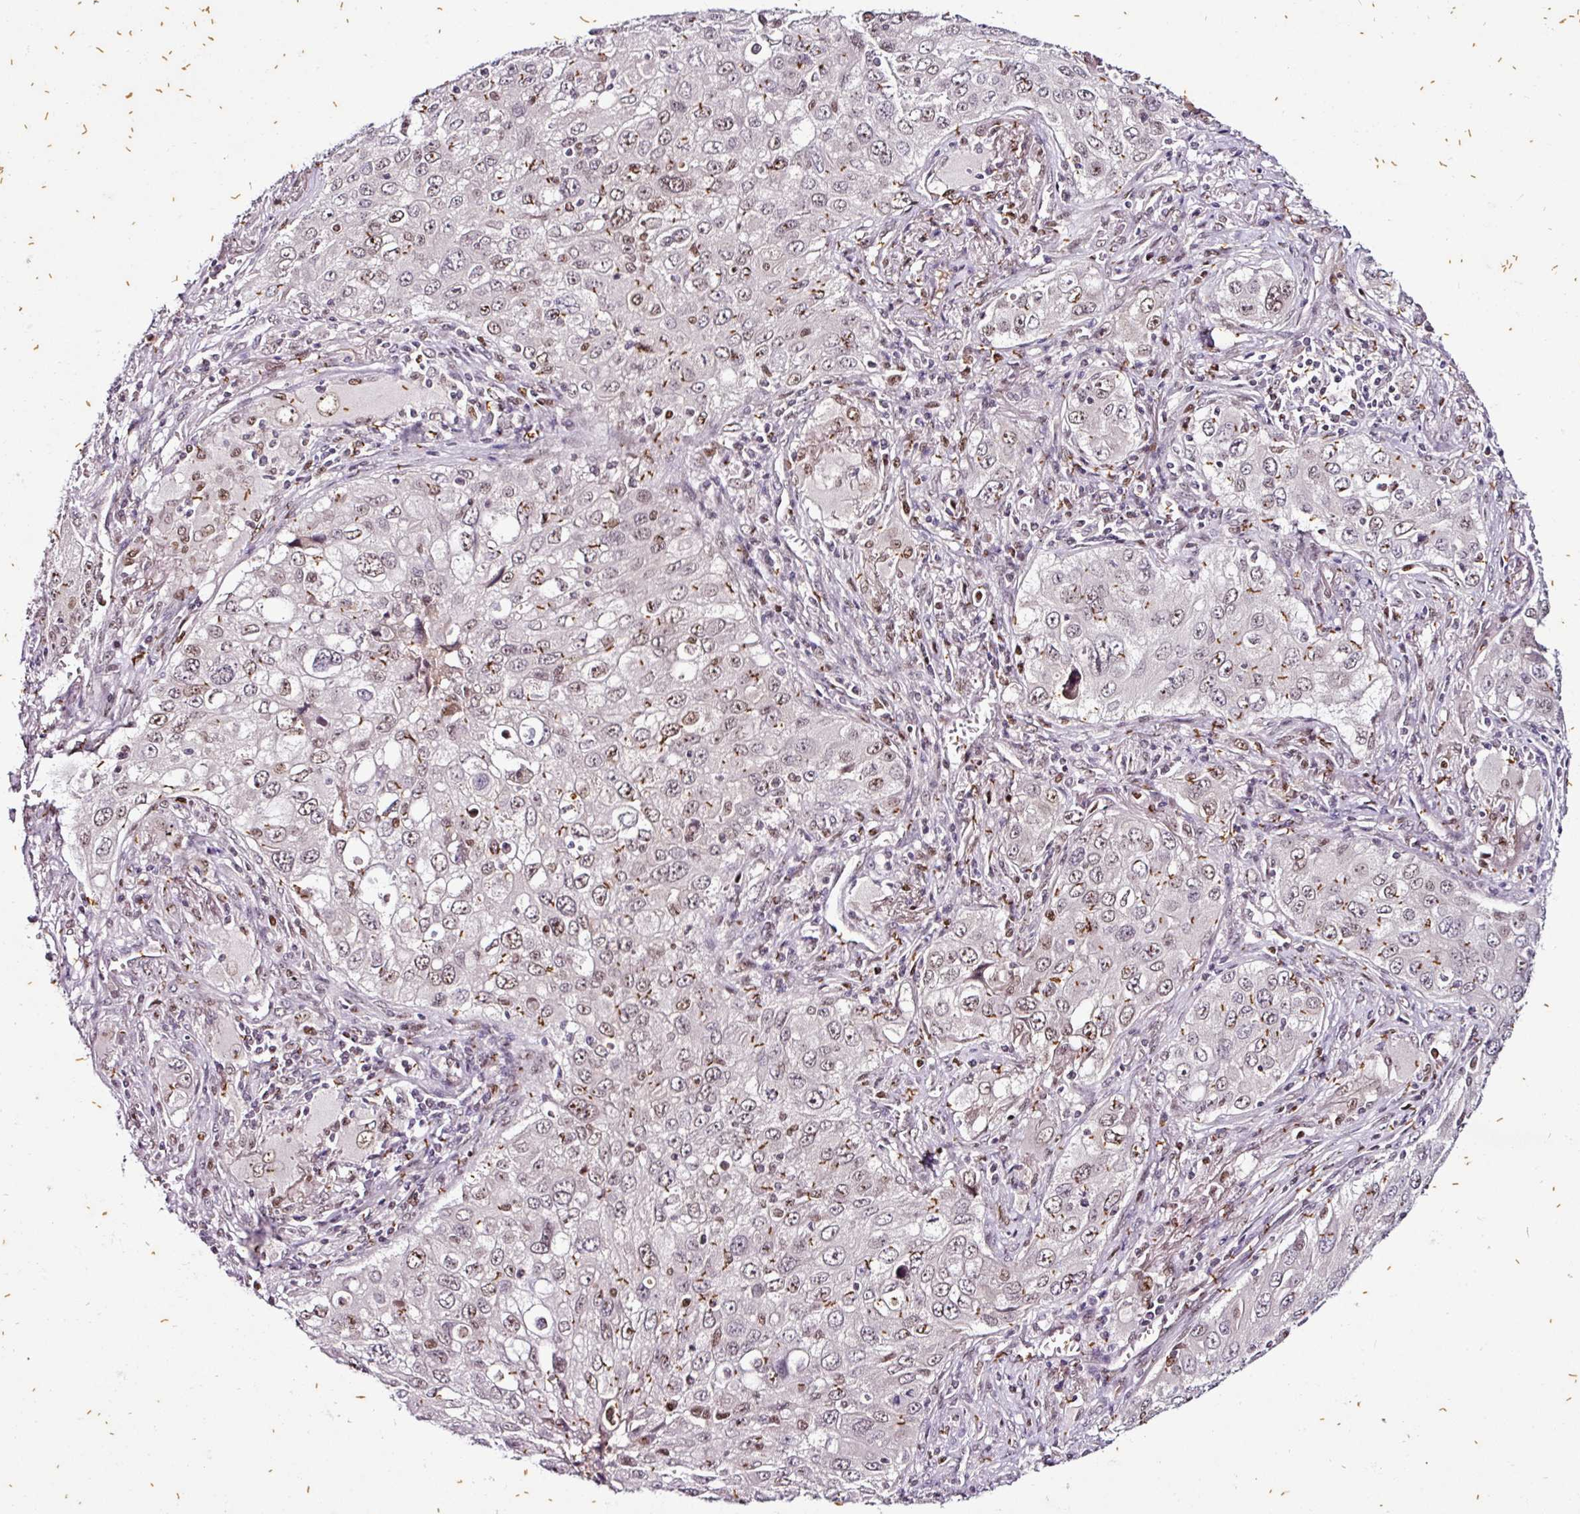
{"staining": {"intensity": "moderate", "quantity": "<25%", "location": "nuclear"}, "tissue": "lung cancer", "cell_type": "Tumor cells", "image_type": "cancer", "snomed": [{"axis": "morphology", "description": "Adenocarcinoma, NOS"}, {"axis": "morphology", "description": "Adenocarcinoma, metastatic, NOS"}, {"axis": "topography", "description": "Lymph node"}, {"axis": "topography", "description": "Lung"}], "caption": "This micrograph displays immunohistochemistry staining of human lung adenocarcinoma, with low moderate nuclear positivity in approximately <25% of tumor cells.", "gene": "KLF16", "patient": {"sex": "female", "age": 42}}